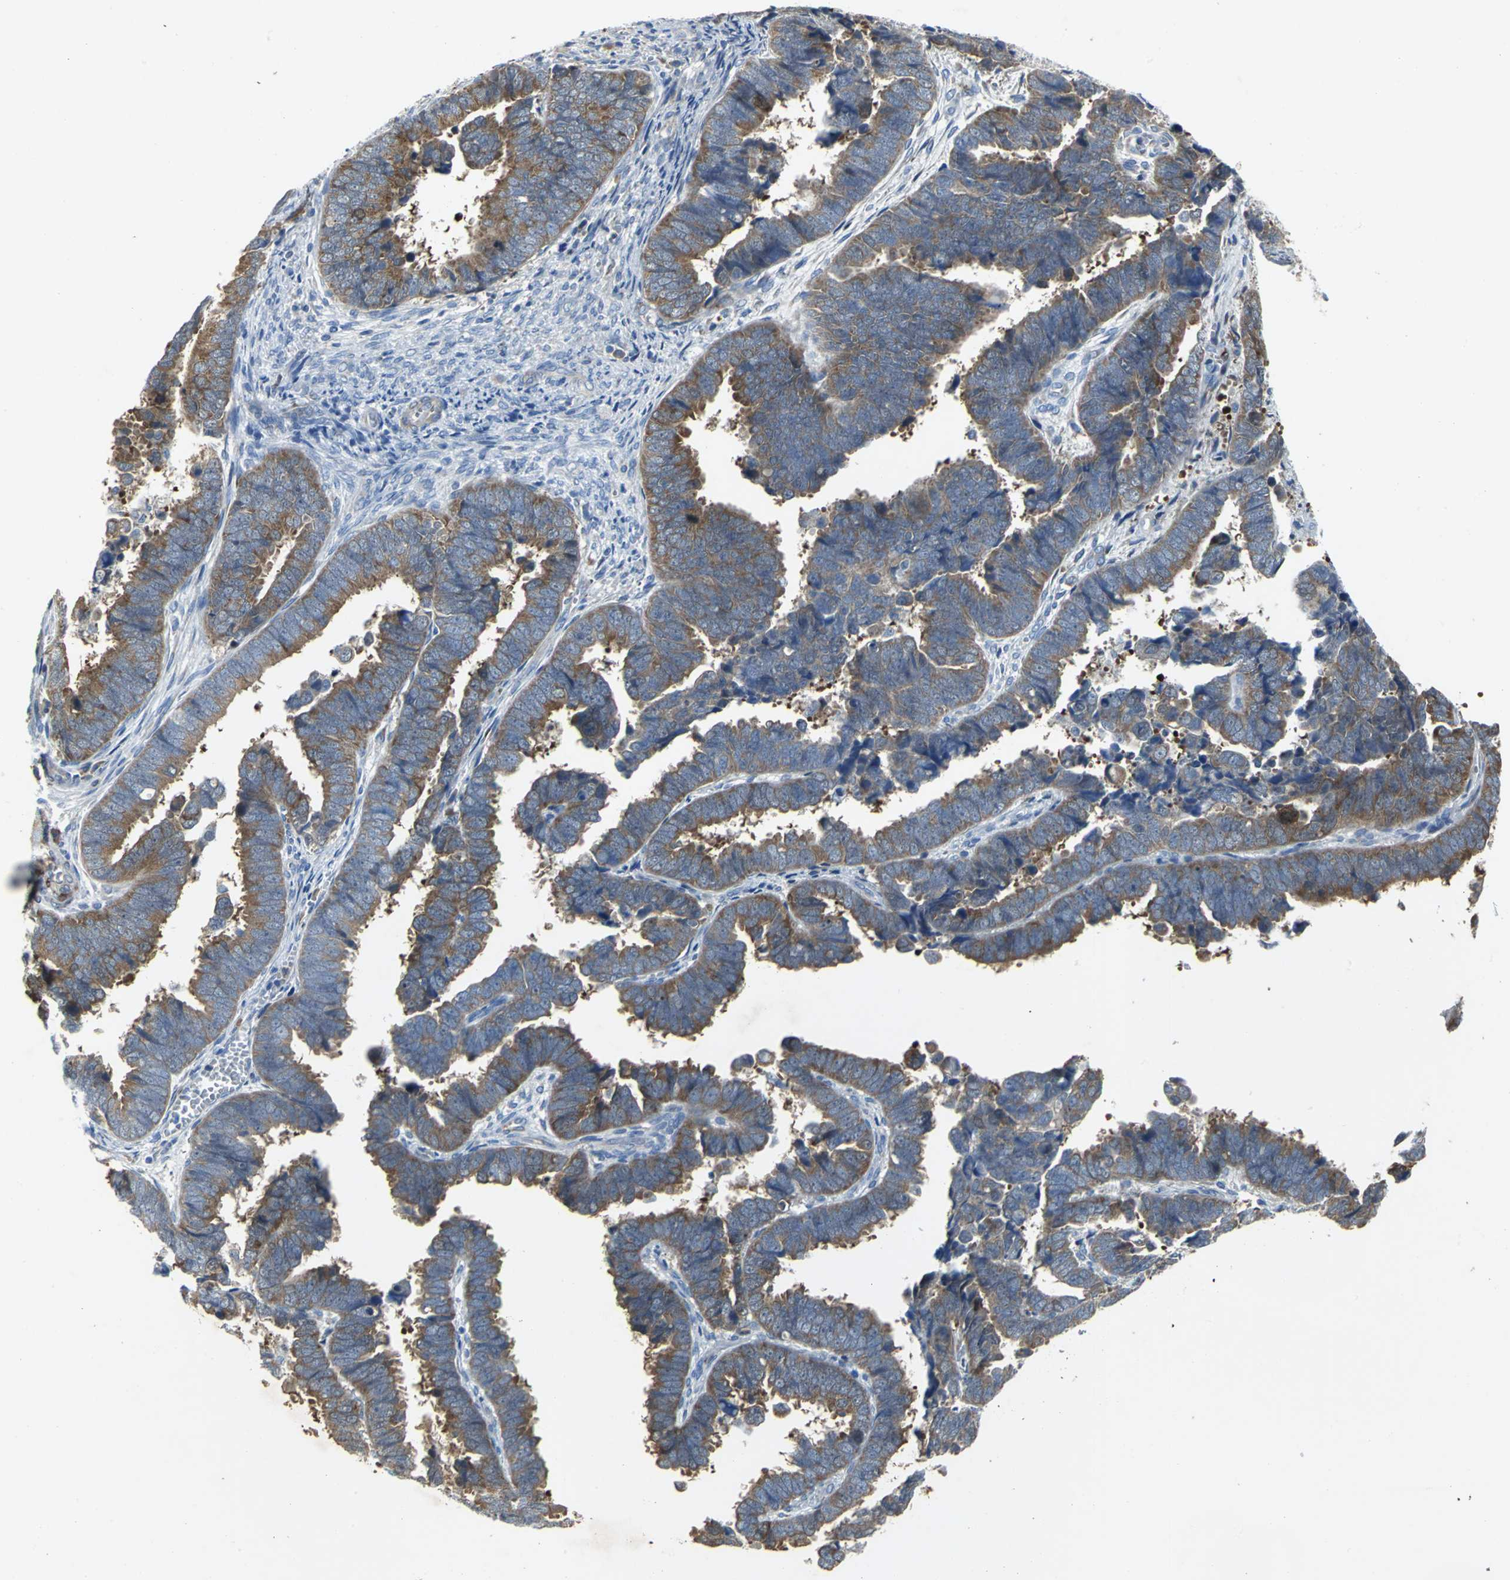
{"staining": {"intensity": "moderate", "quantity": ">75%", "location": "cytoplasmic/membranous"}, "tissue": "endometrial cancer", "cell_type": "Tumor cells", "image_type": "cancer", "snomed": [{"axis": "morphology", "description": "Adenocarcinoma, NOS"}, {"axis": "topography", "description": "Endometrium"}], "caption": "The photomicrograph reveals immunohistochemical staining of endometrial adenocarcinoma. There is moderate cytoplasmic/membranous expression is identified in about >75% of tumor cells.", "gene": "EIF5A", "patient": {"sex": "female", "age": 75}}